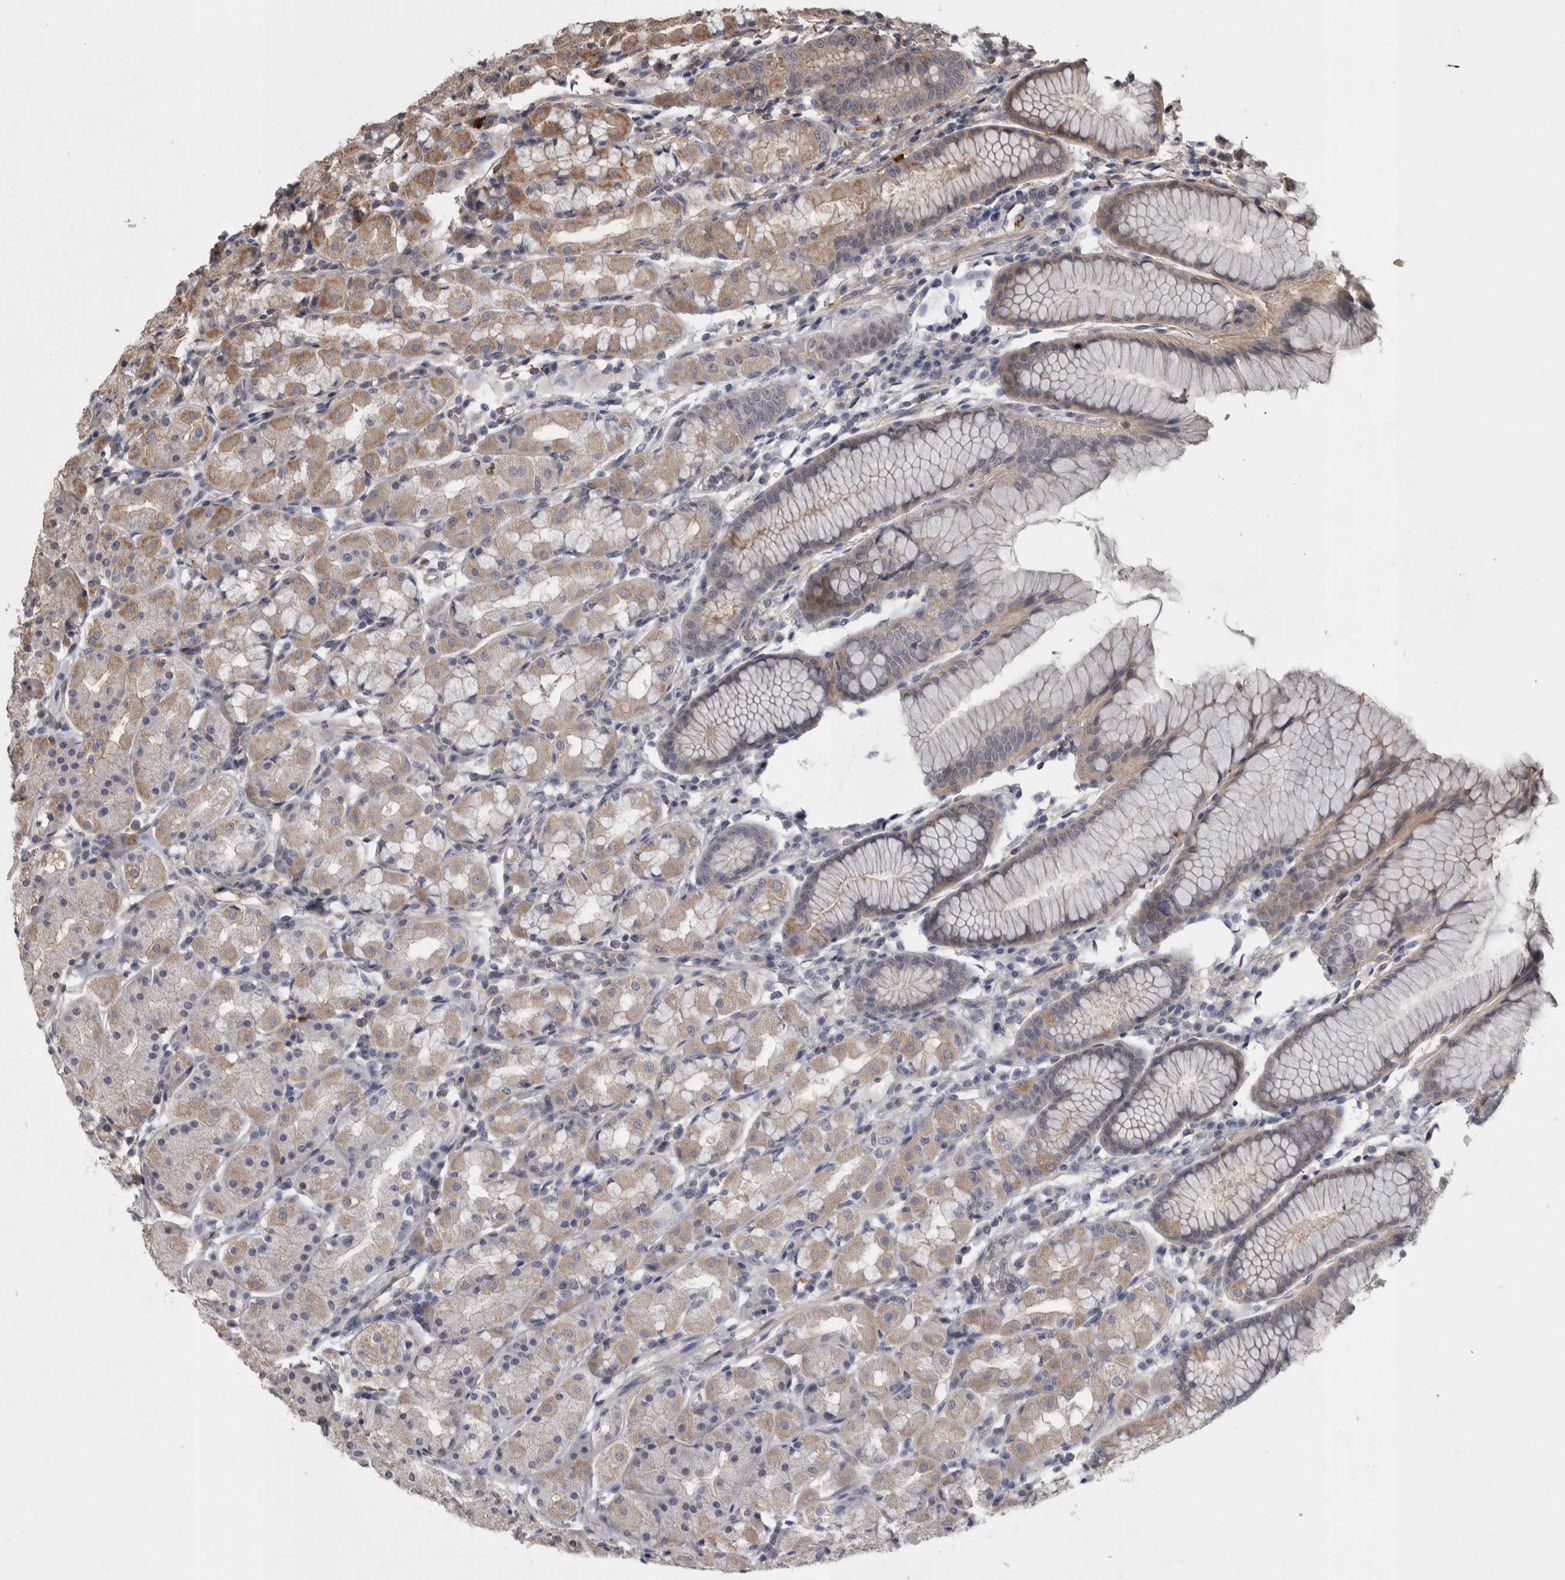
{"staining": {"intensity": "weak", "quantity": "25%-75%", "location": "cytoplasmic/membranous"}, "tissue": "stomach", "cell_type": "Glandular cells", "image_type": "normal", "snomed": [{"axis": "morphology", "description": "Normal tissue, NOS"}, {"axis": "topography", "description": "Stomach, lower"}], "caption": "Protein staining by immunohistochemistry (IHC) reveals weak cytoplasmic/membranous expression in approximately 25%-75% of glandular cells in unremarkable stomach.", "gene": "SPATA48", "patient": {"sex": "female", "age": 56}}